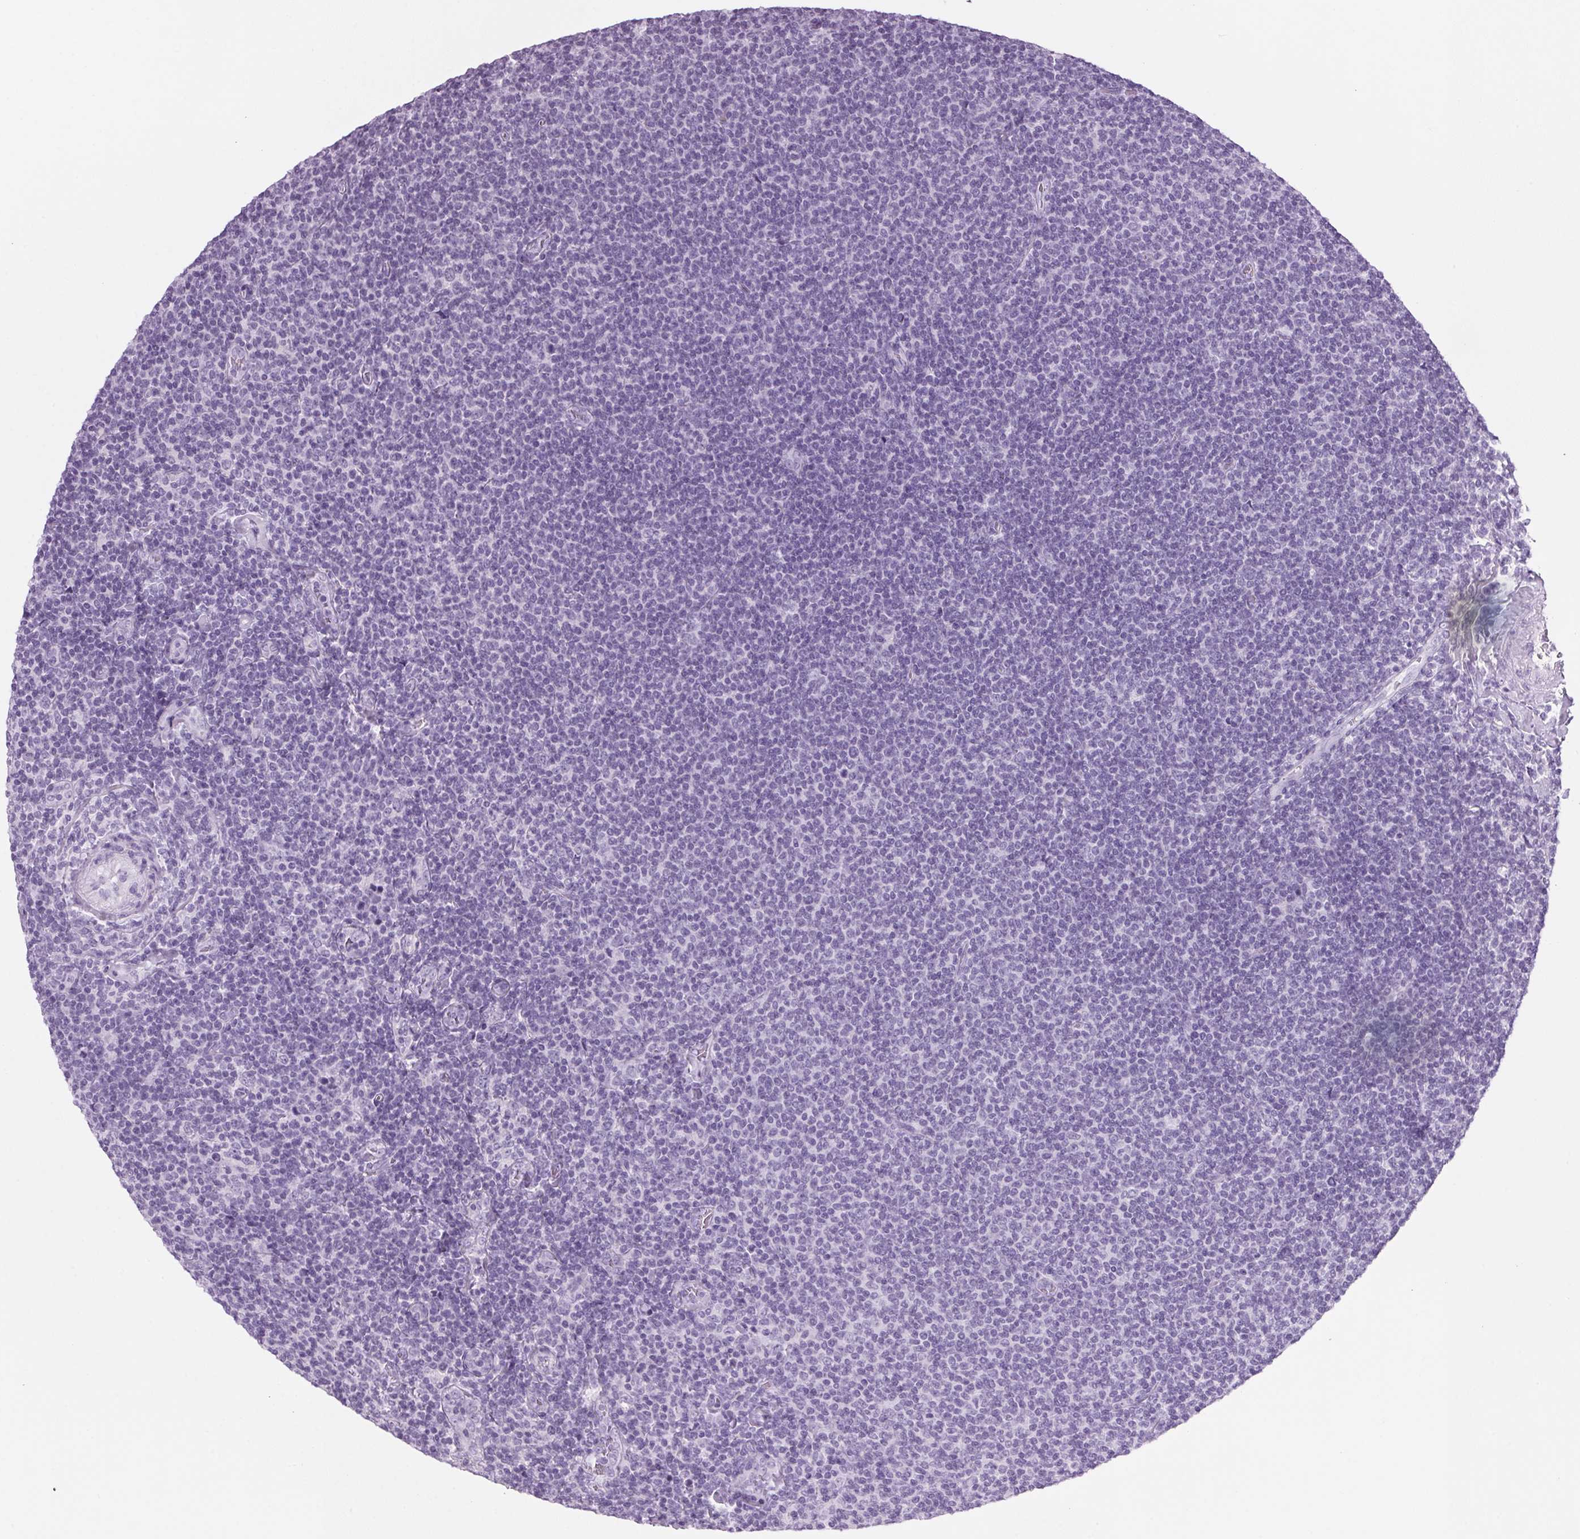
{"staining": {"intensity": "negative", "quantity": "none", "location": "none"}, "tissue": "lymphoma", "cell_type": "Tumor cells", "image_type": "cancer", "snomed": [{"axis": "morphology", "description": "Malignant lymphoma, non-Hodgkin's type, Low grade"}, {"axis": "topography", "description": "Lymph node"}], "caption": "The histopathology image displays no staining of tumor cells in malignant lymphoma, non-Hodgkin's type (low-grade). (DAB immunohistochemistry visualized using brightfield microscopy, high magnification).", "gene": "PPP1R1A", "patient": {"sex": "male", "age": 52}}